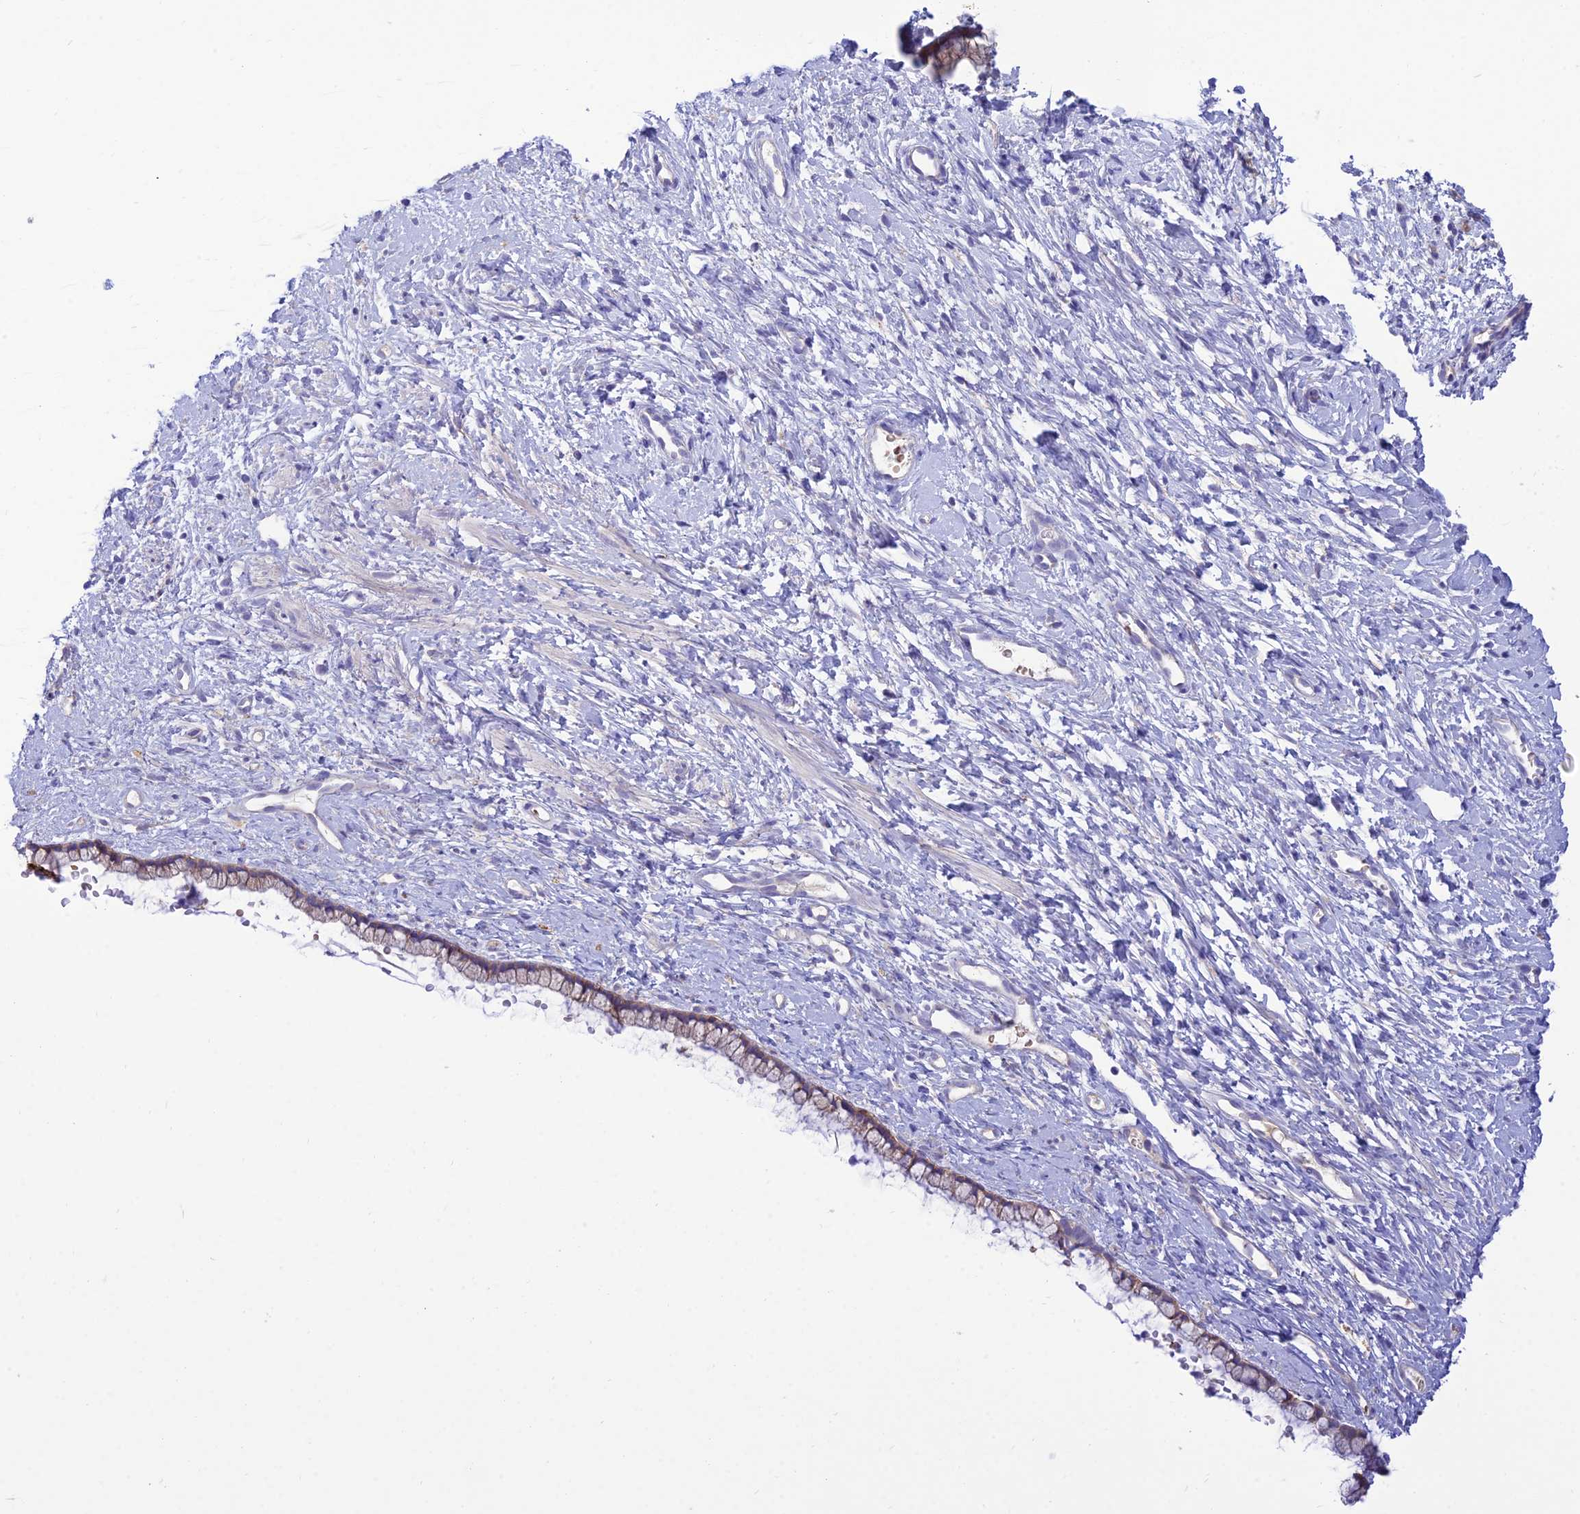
{"staining": {"intensity": "moderate", "quantity": ">75%", "location": "cytoplasmic/membranous"}, "tissue": "cervix", "cell_type": "Glandular cells", "image_type": "normal", "snomed": [{"axis": "morphology", "description": "Normal tissue, NOS"}, {"axis": "topography", "description": "Cervix"}], "caption": "This image exhibits unremarkable cervix stained with IHC to label a protein in brown. The cytoplasmic/membranous of glandular cells show moderate positivity for the protein. Nuclei are counter-stained blue.", "gene": "CCDC157", "patient": {"sex": "female", "age": 57}}